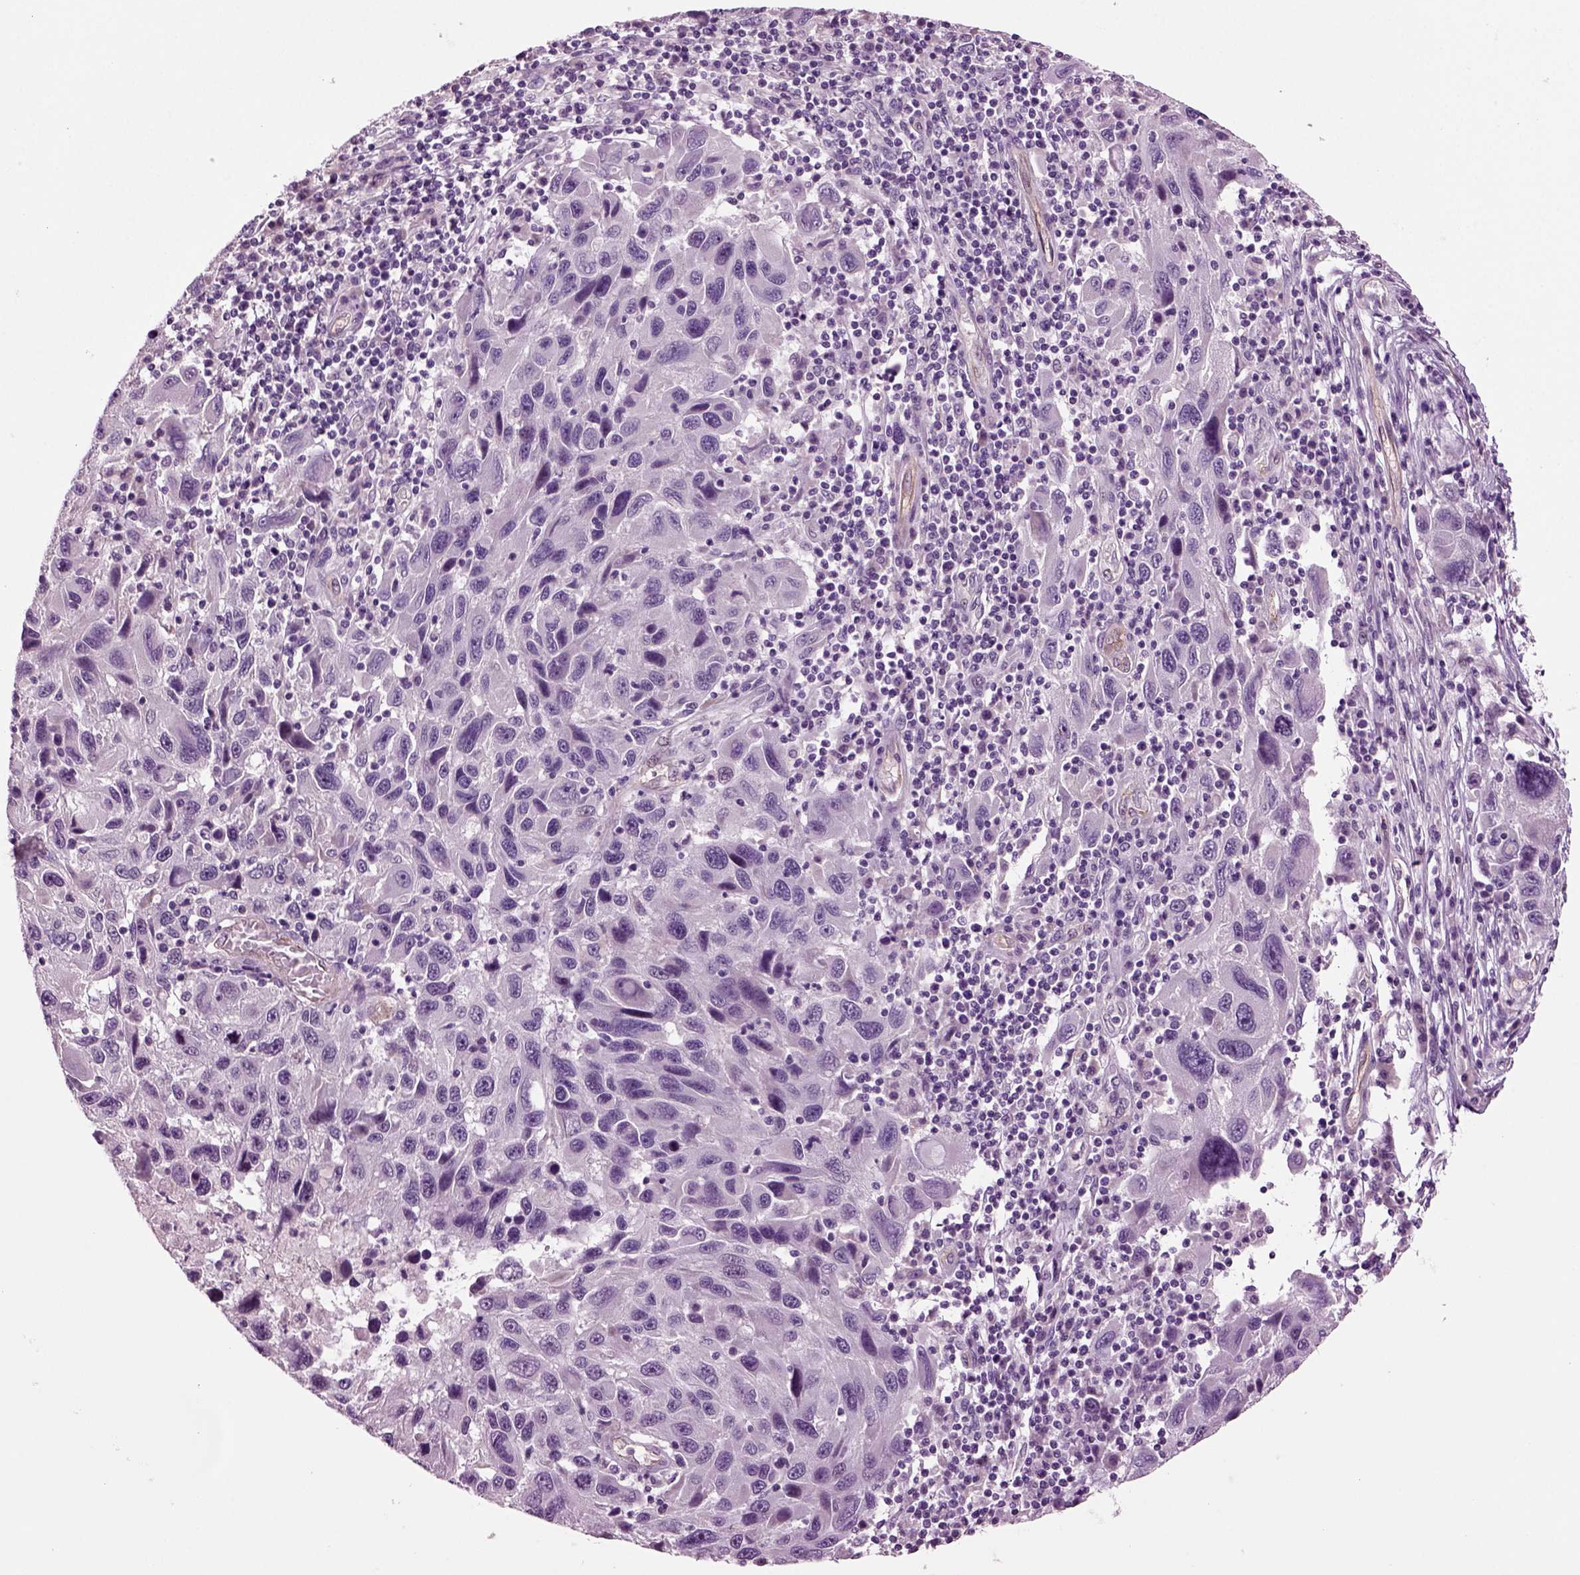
{"staining": {"intensity": "negative", "quantity": "none", "location": "none"}, "tissue": "melanoma", "cell_type": "Tumor cells", "image_type": "cancer", "snomed": [{"axis": "morphology", "description": "Malignant melanoma, NOS"}, {"axis": "topography", "description": "Skin"}], "caption": "A high-resolution photomicrograph shows IHC staining of malignant melanoma, which shows no significant positivity in tumor cells. (Immunohistochemistry, brightfield microscopy, high magnification).", "gene": "COL9A2", "patient": {"sex": "male", "age": 53}}